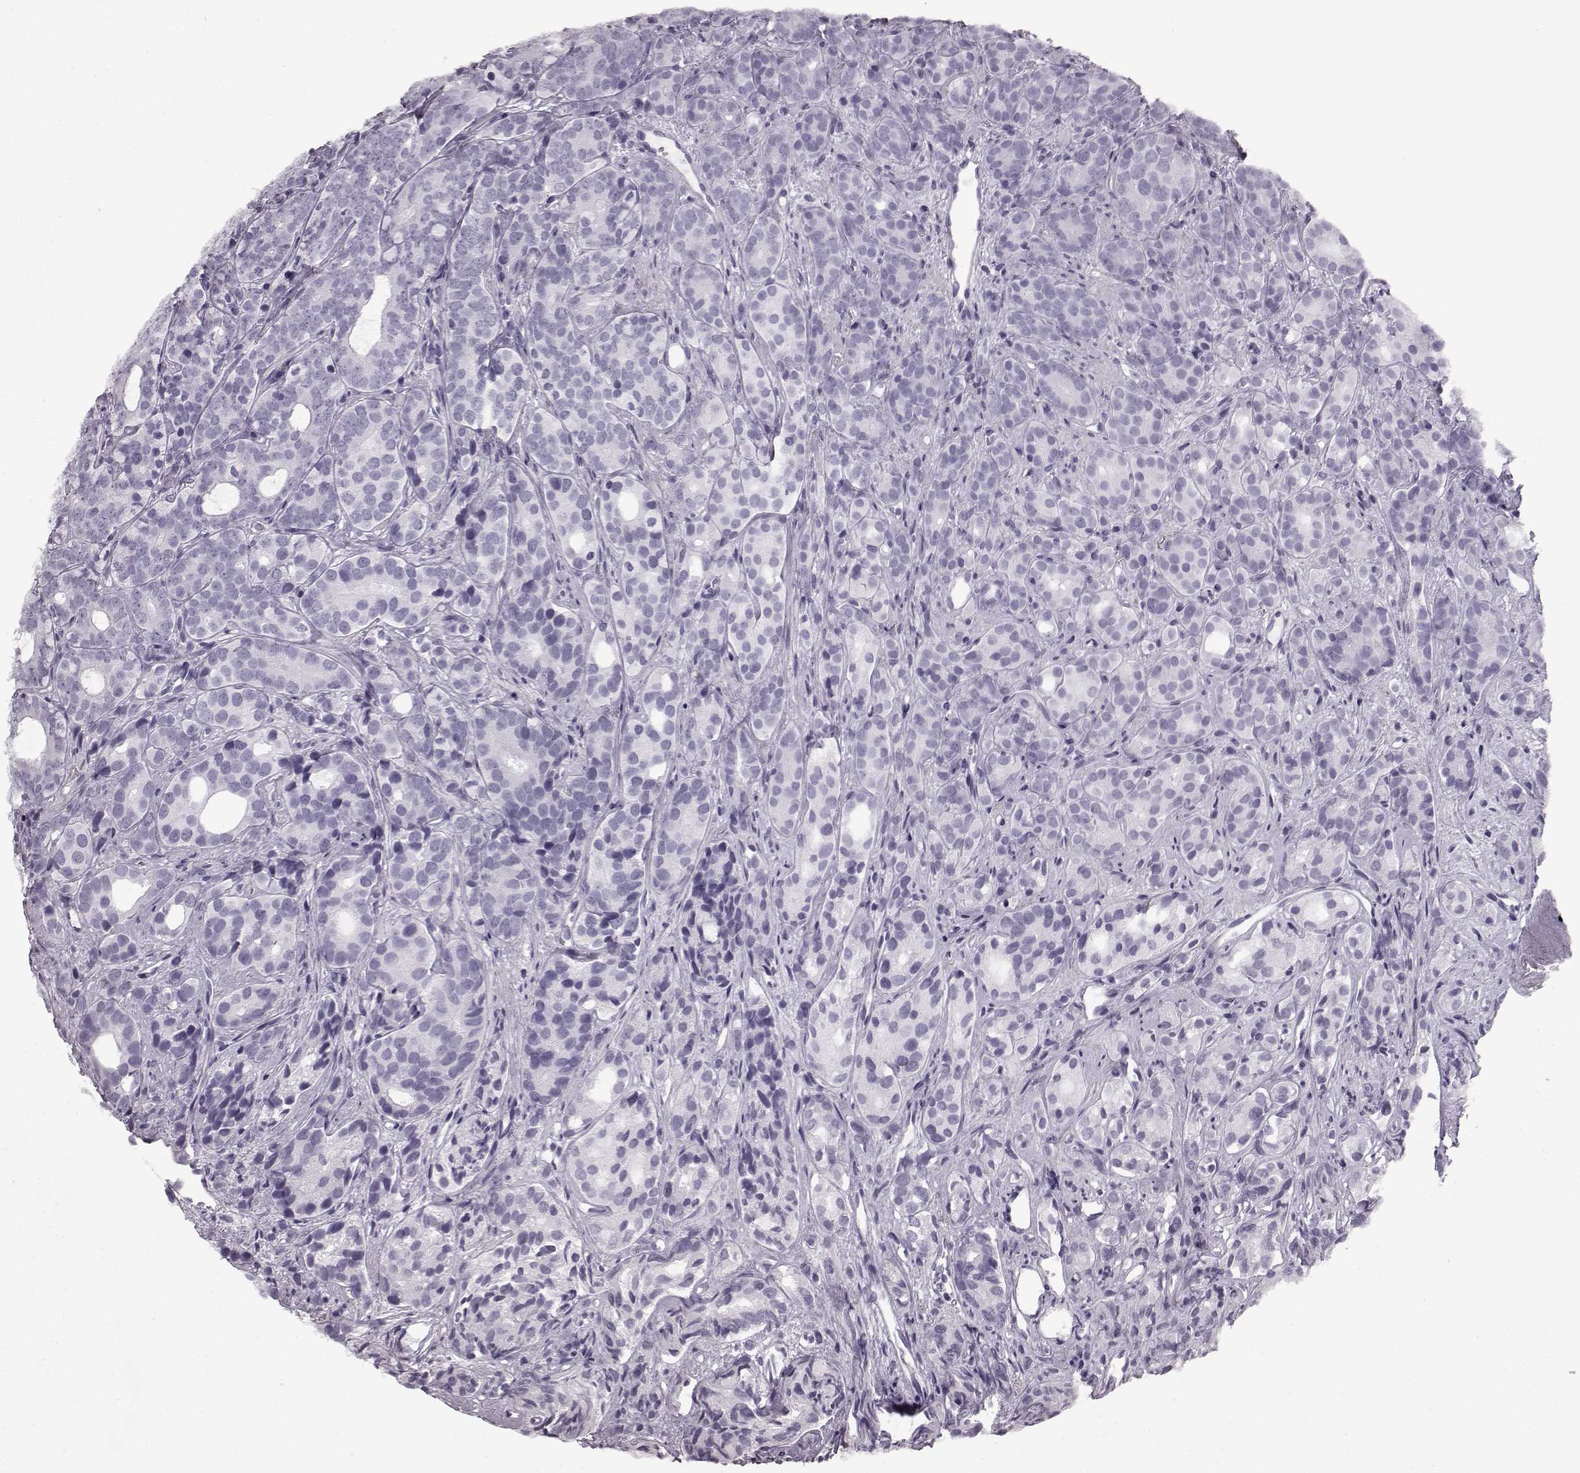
{"staining": {"intensity": "negative", "quantity": "none", "location": "none"}, "tissue": "prostate cancer", "cell_type": "Tumor cells", "image_type": "cancer", "snomed": [{"axis": "morphology", "description": "Adenocarcinoma, High grade"}, {"axis": "topography", "description": "Prostate"}], "caption": "A high-resolution histopathology image shows immunohistochemistry (IHC) staining of prostate cancer (high-grade adenocarcinoma), which demonstrates no significant expression in tumor cells.", "gene": "PRPH2", "patient": {"sex": "male", "age": 84}}